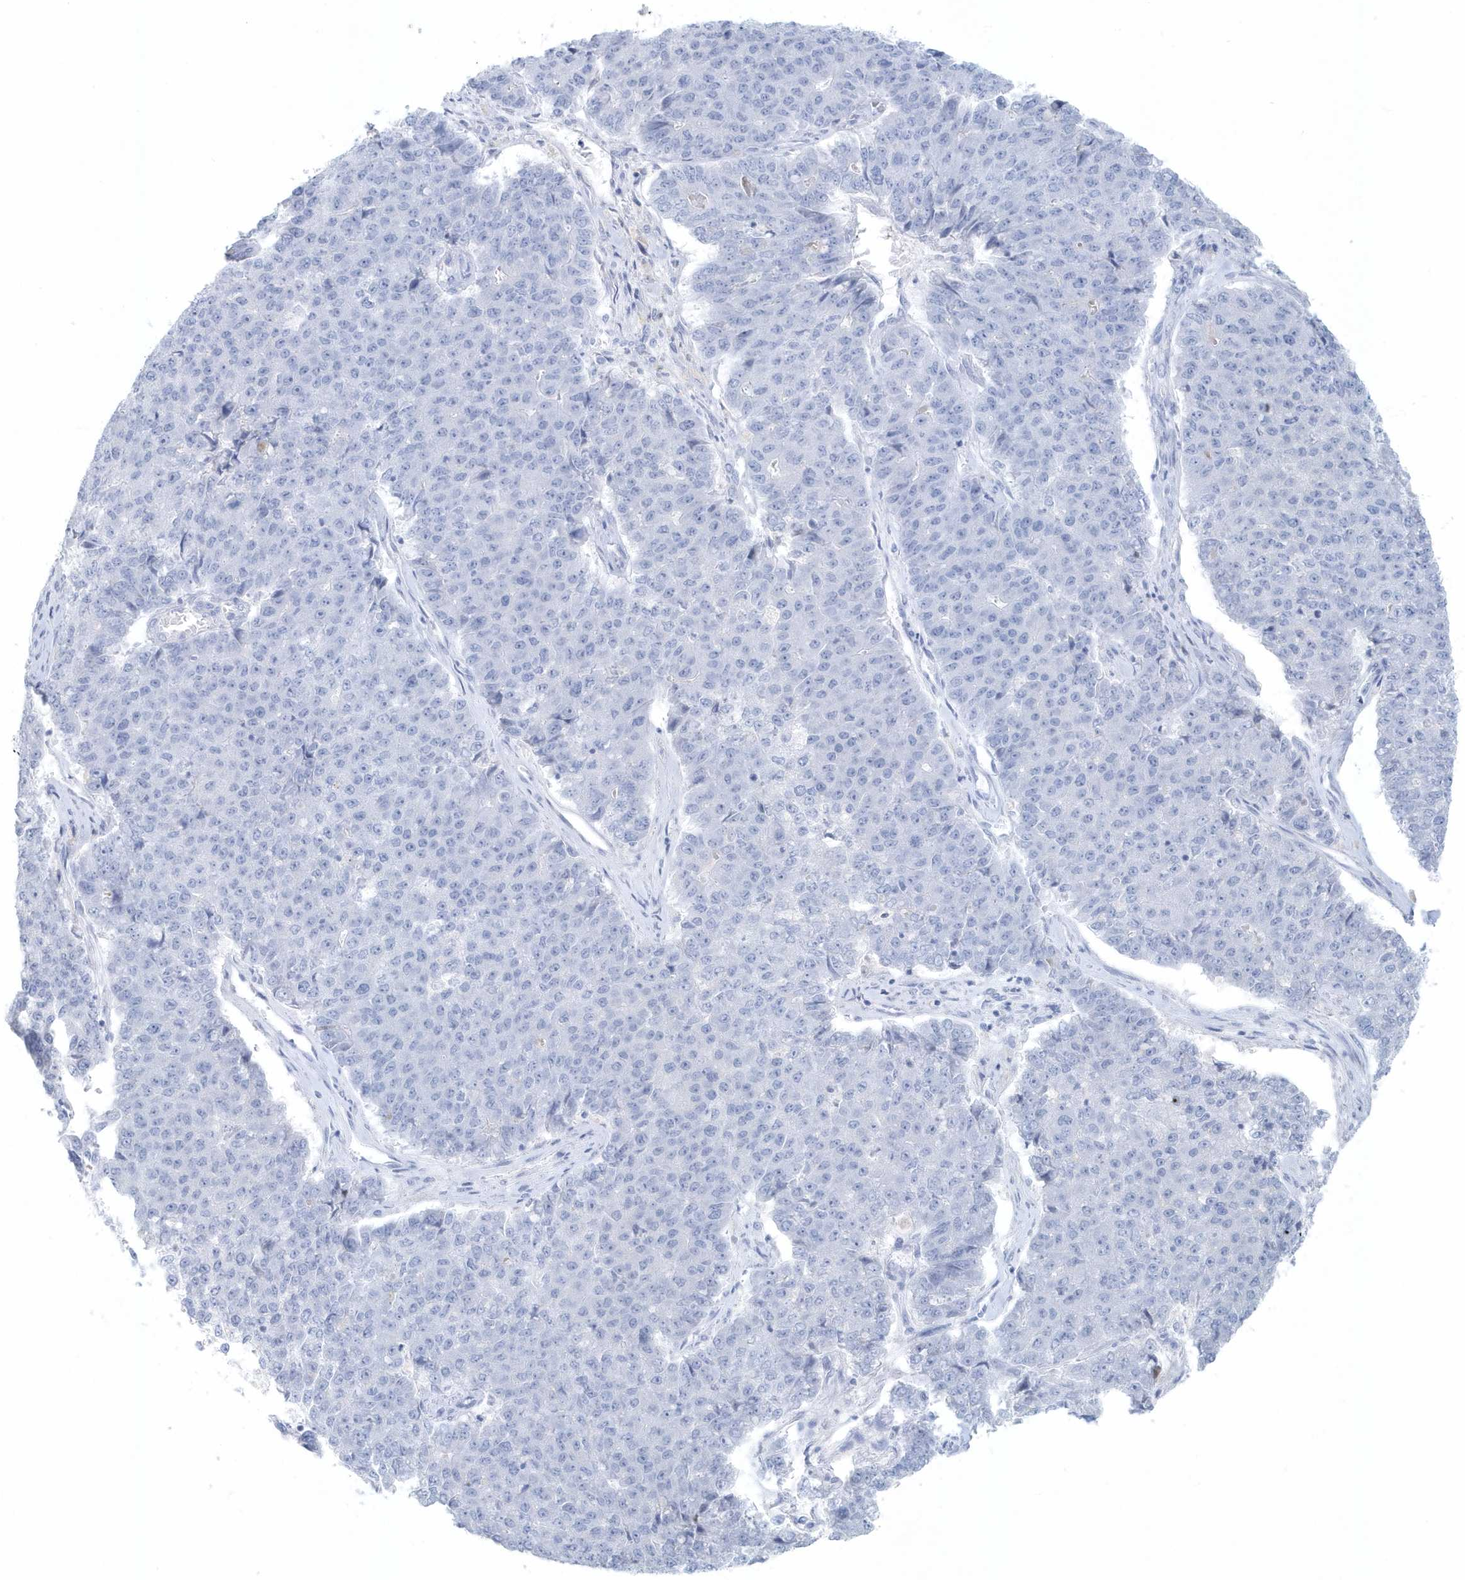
{"staining": {"intensity": "negative", "quantity": "none", "location": "none"}, "tissue": "pancreatic cancer", "cell_type": "Tumor cells", "image_type": "cancer", "snomed": [{"axis": "morphology", "description": "Adenocarcinoma, NOS"}, {"axis": "topography", "description": "Pancreas"}], "caption": "Tumor cells show no significant protein positivity in adenocarcinoma (pancreatic). (Stains: DAB immunohistochemistry (IHC) with hematoxylin counter stain, Microscopy: brightfield microscopy at high magnification).", "gene": "FAM98A", "patient": {"sex": "male", "age": 50}}